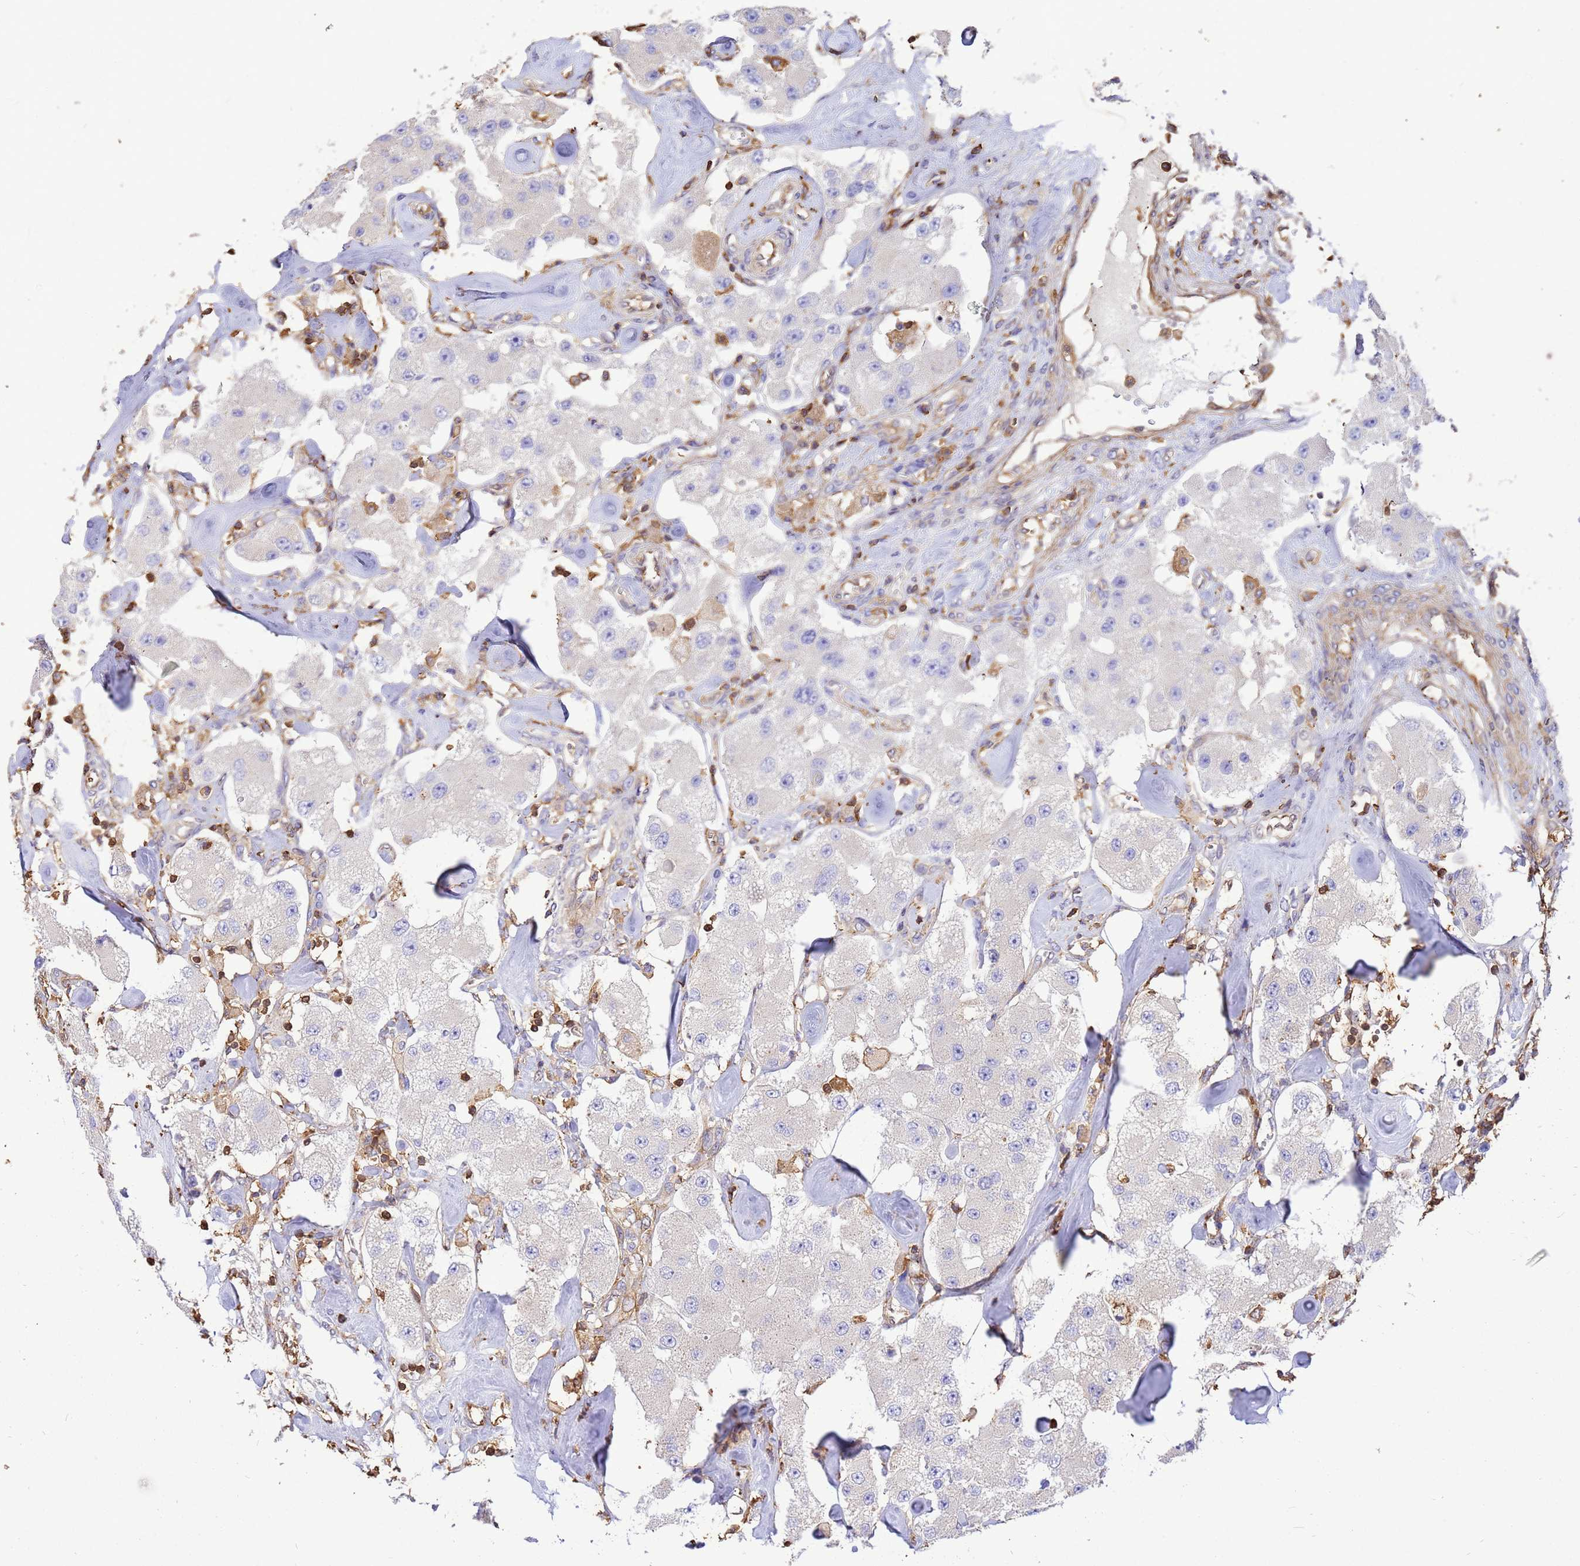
{"staining": {"intensity": "negative", "quantity": "none", "location": "none"}, "tissue": "carcinoid", "cell_type": "Tumor cells", "image_type": "cancer", "snomed": [{"axis": "morphology", "description": "Carcinoid, malignant, NOS"}, {"axis": "topography", "description": "Pancreas"}], "caption": "Carcinoid (malignant) was stained to show a protein in brown. There is no significant expression in tumor cells.", "gene": "WDR64", "patient": {"sex": "male", "age": 41}}